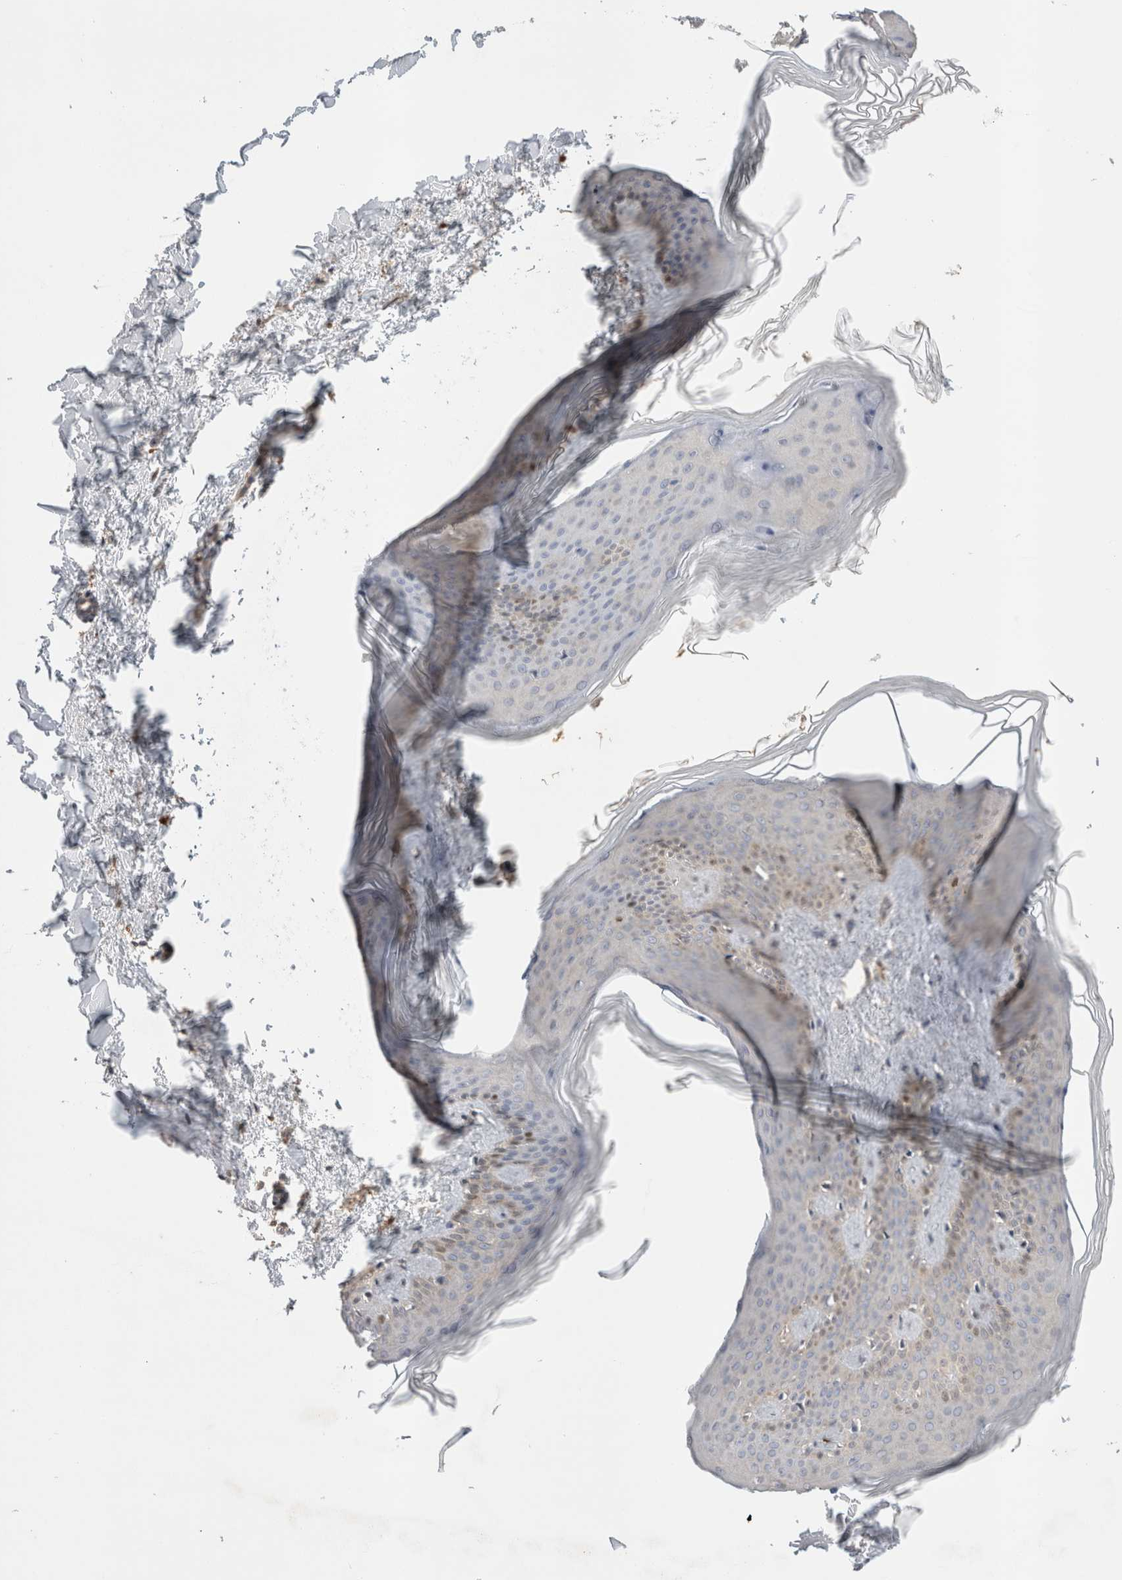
{"staining": {"intensity": "negative", "quantity": "none", "location": "none"}, "tissue": "skin", "cell_type": "Fibroblasts", "image_type": "normal", "snomed": [{"axis": "morphology", "description": "Normal tissue, NOS"}, {"axis": "topography", "description": "Skin"}], "caption": "DAB (3,3'-diaminobenzidine) immunohistochemical staining of unremarkable human skin exhibits no significant positivity in fibroblasts.", "gene": "CDCA7L", "patient": {"sex": "female", "age": 27}}